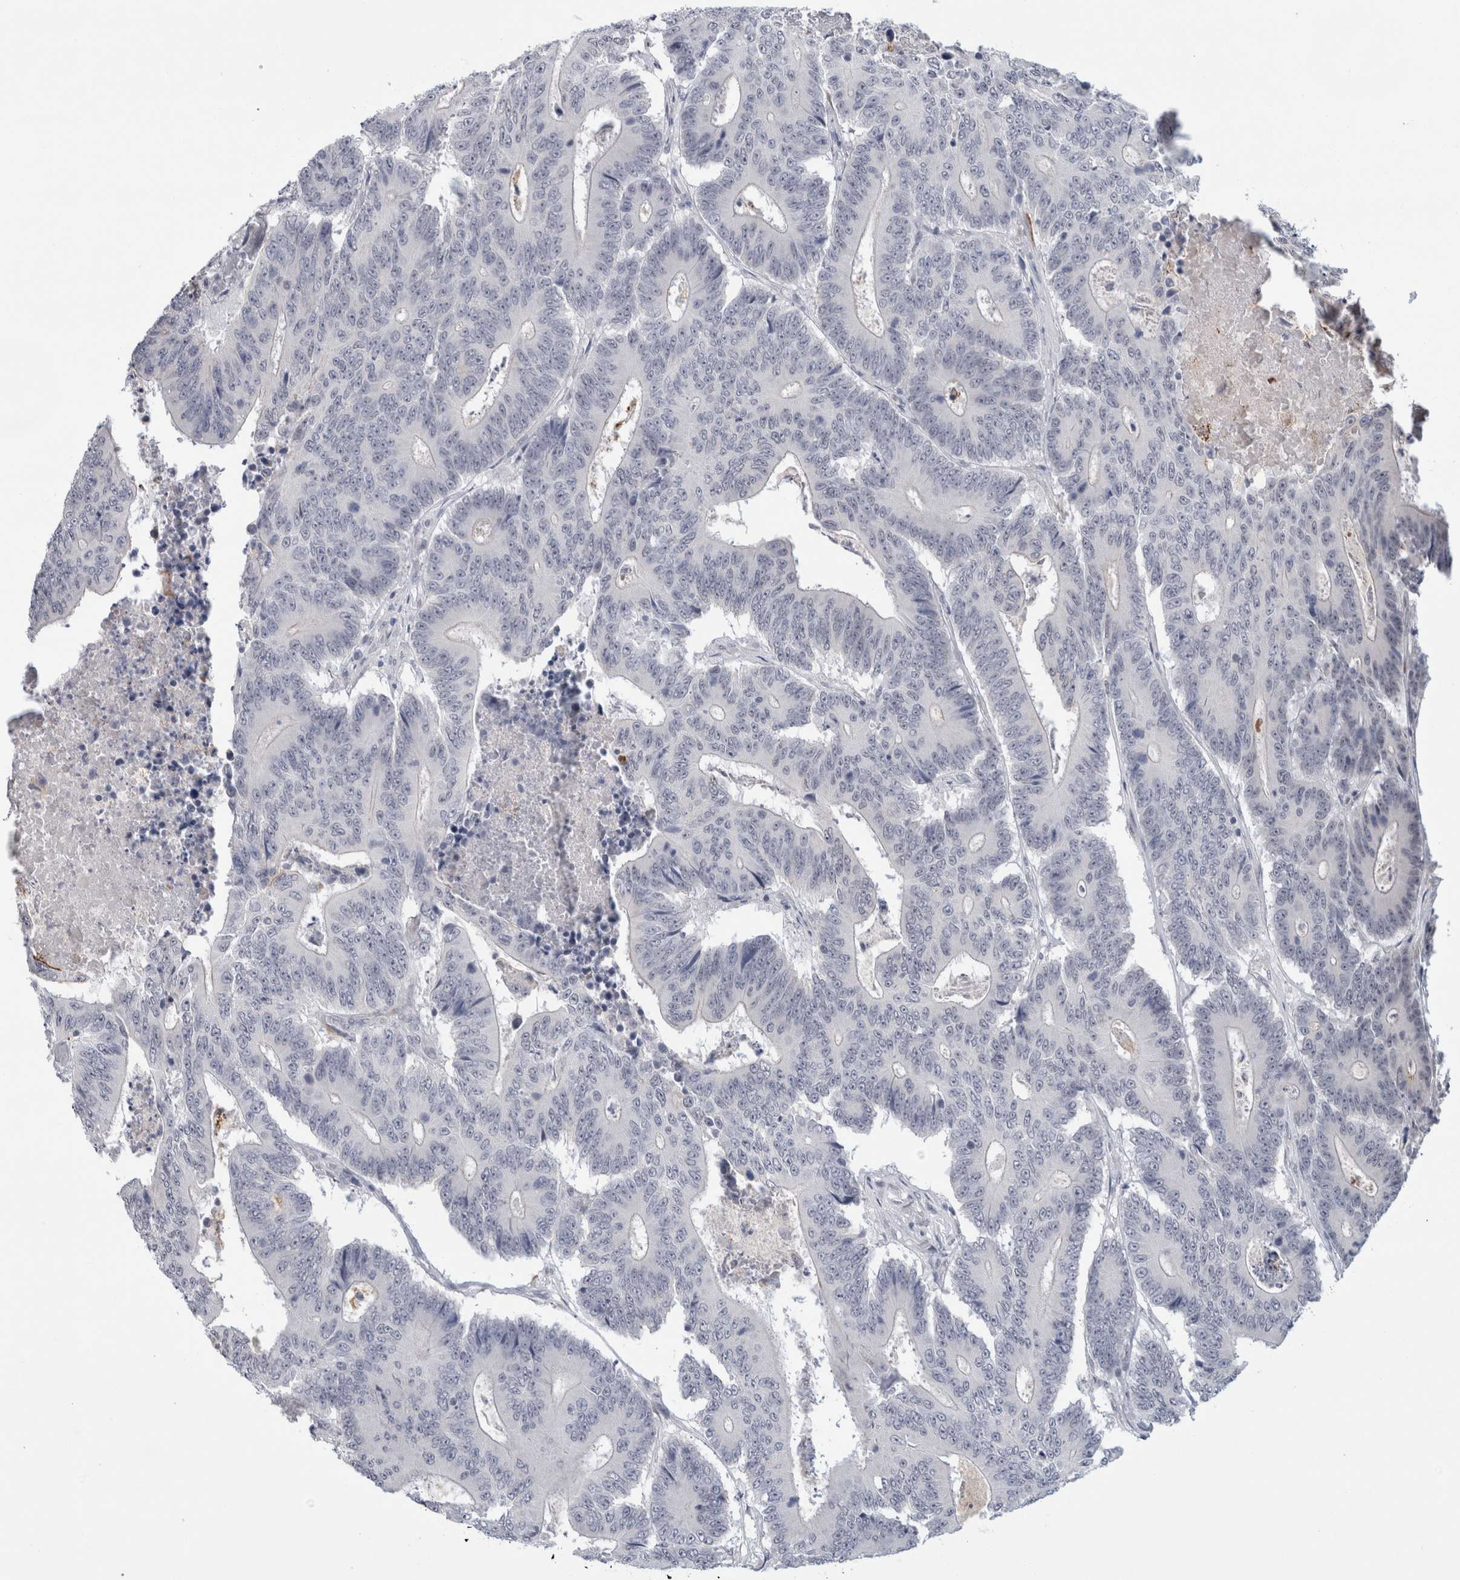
{"staining": {"intensity": "negative", "quantity": "none", "location": "none"}, "tissue": "colorectal cancer", "cell_type": "Tumor cells", "image_type": "cancer", "snomed": [{"axis": "morphology", "description": "Adenocarcinoma, NOS"}, {"axis": "topography", "description": "Colon"}], "caption": "Immunohistochemical staining of human colorectal adenocarcinoma exhibits no significant expression in tumor cells.", "gene": "NIPA1", "patient": {"sex": "male", "age": 83}}